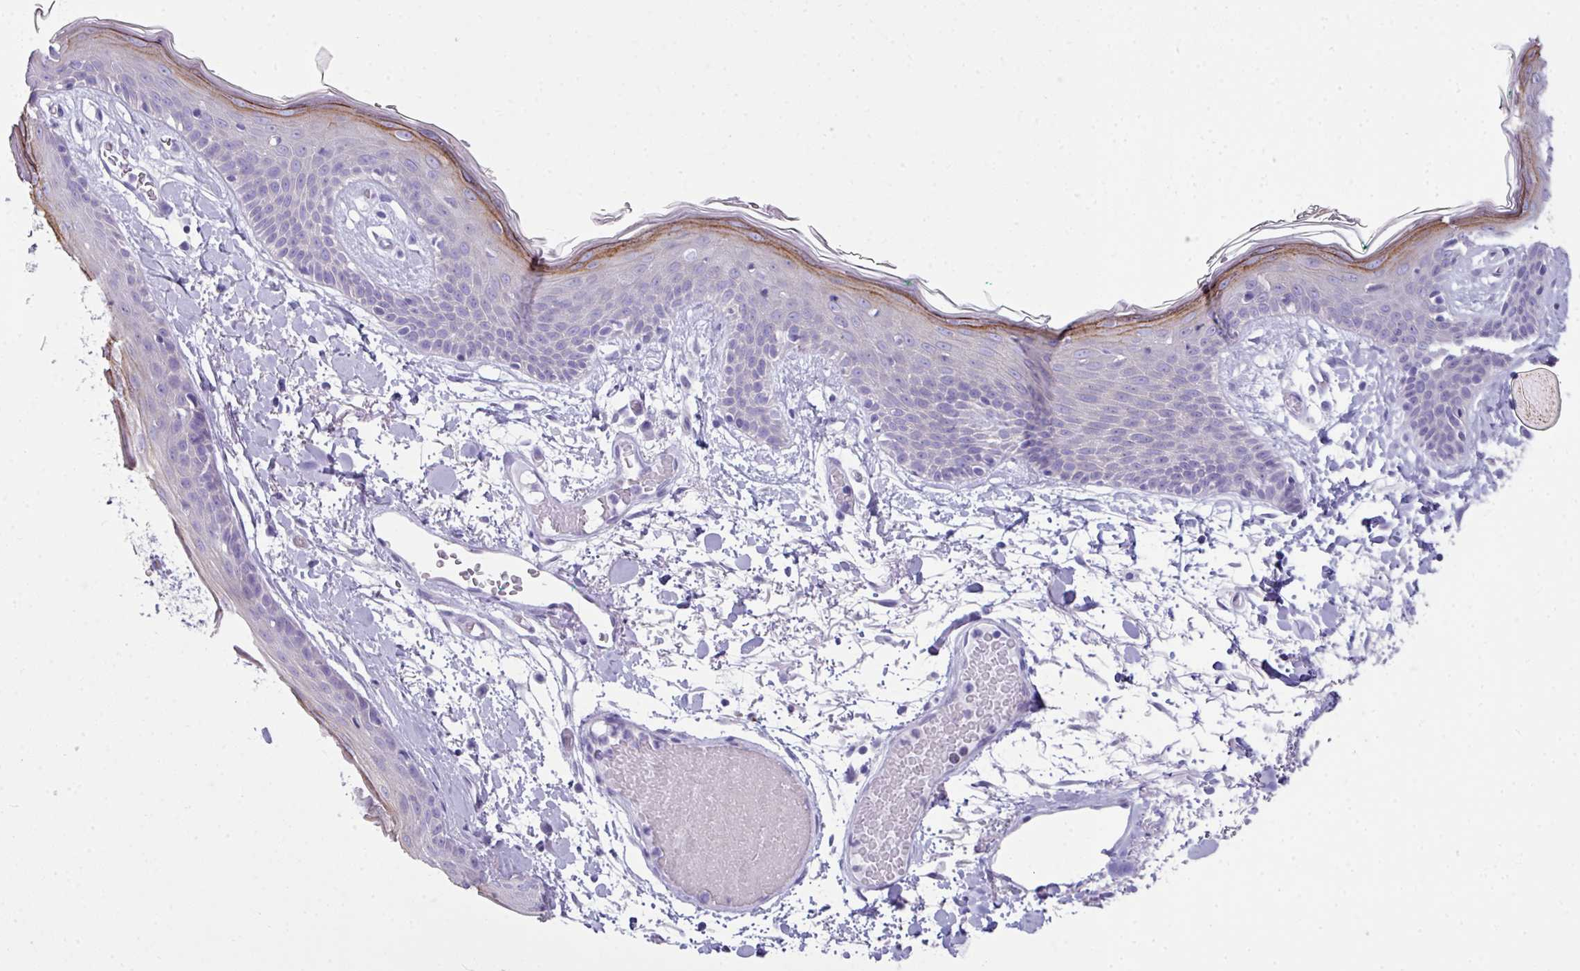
{"staining": {"intensity": "negative", "quantity": "none", "location": "none"}, "tissue": "skin", "cell_type": "Fibroblasts", "image_type": "normal", "snomed": [{"axis": "morphology", "description": "Normal tissue, NOS"}, {"axis": "topography", "description": "Skin"}], "caption": "DAB immunohistochemical staining of unremarkable human skin exhibits no significant expression in fibroblasts.", "gene": "ABCC5", "patient": {"sex": "male", "age": 79}}